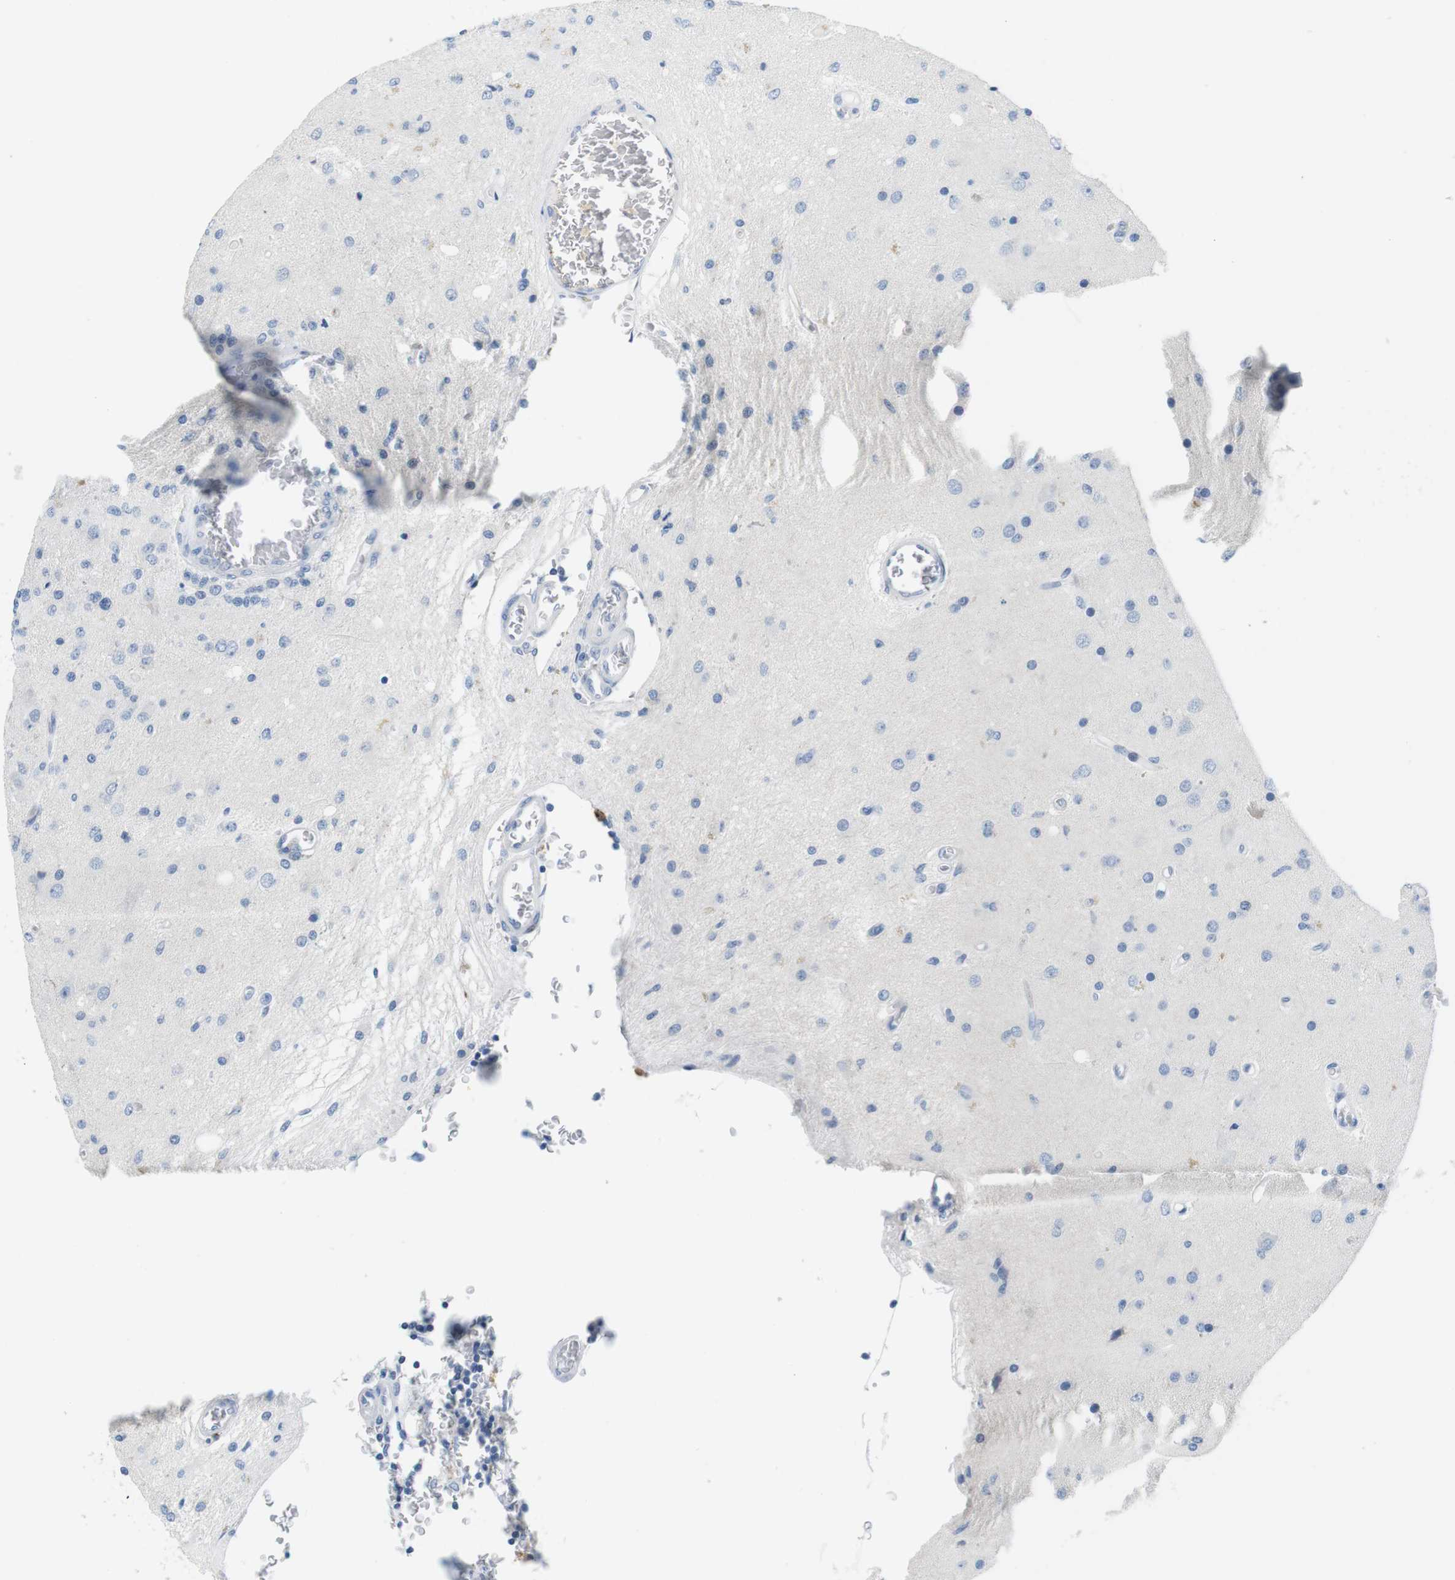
{"staining": {"intensity": "weak", "quantity": "<25%", "location": "cytoplasmic/membranous"}, "tissue": "glioma", "cell_type": "Tumor cells", "image_type": "cancer", "snomed": [{"axis": "morphology", "description": "Normal tissue, NOS"}, {"axis": "morphology", "description": "Glioma, malignant, High grade"}, {"axis": "topography", "description": "Cerebral cortex"}], "caption": "A high-resolution photomicrograph shows immunohistochemistry staining of glioma, which demonstrates no significant staining in tumor cells.", "gene": "TNFRSF4", "patient": {"sex": "male", "age": 77}}